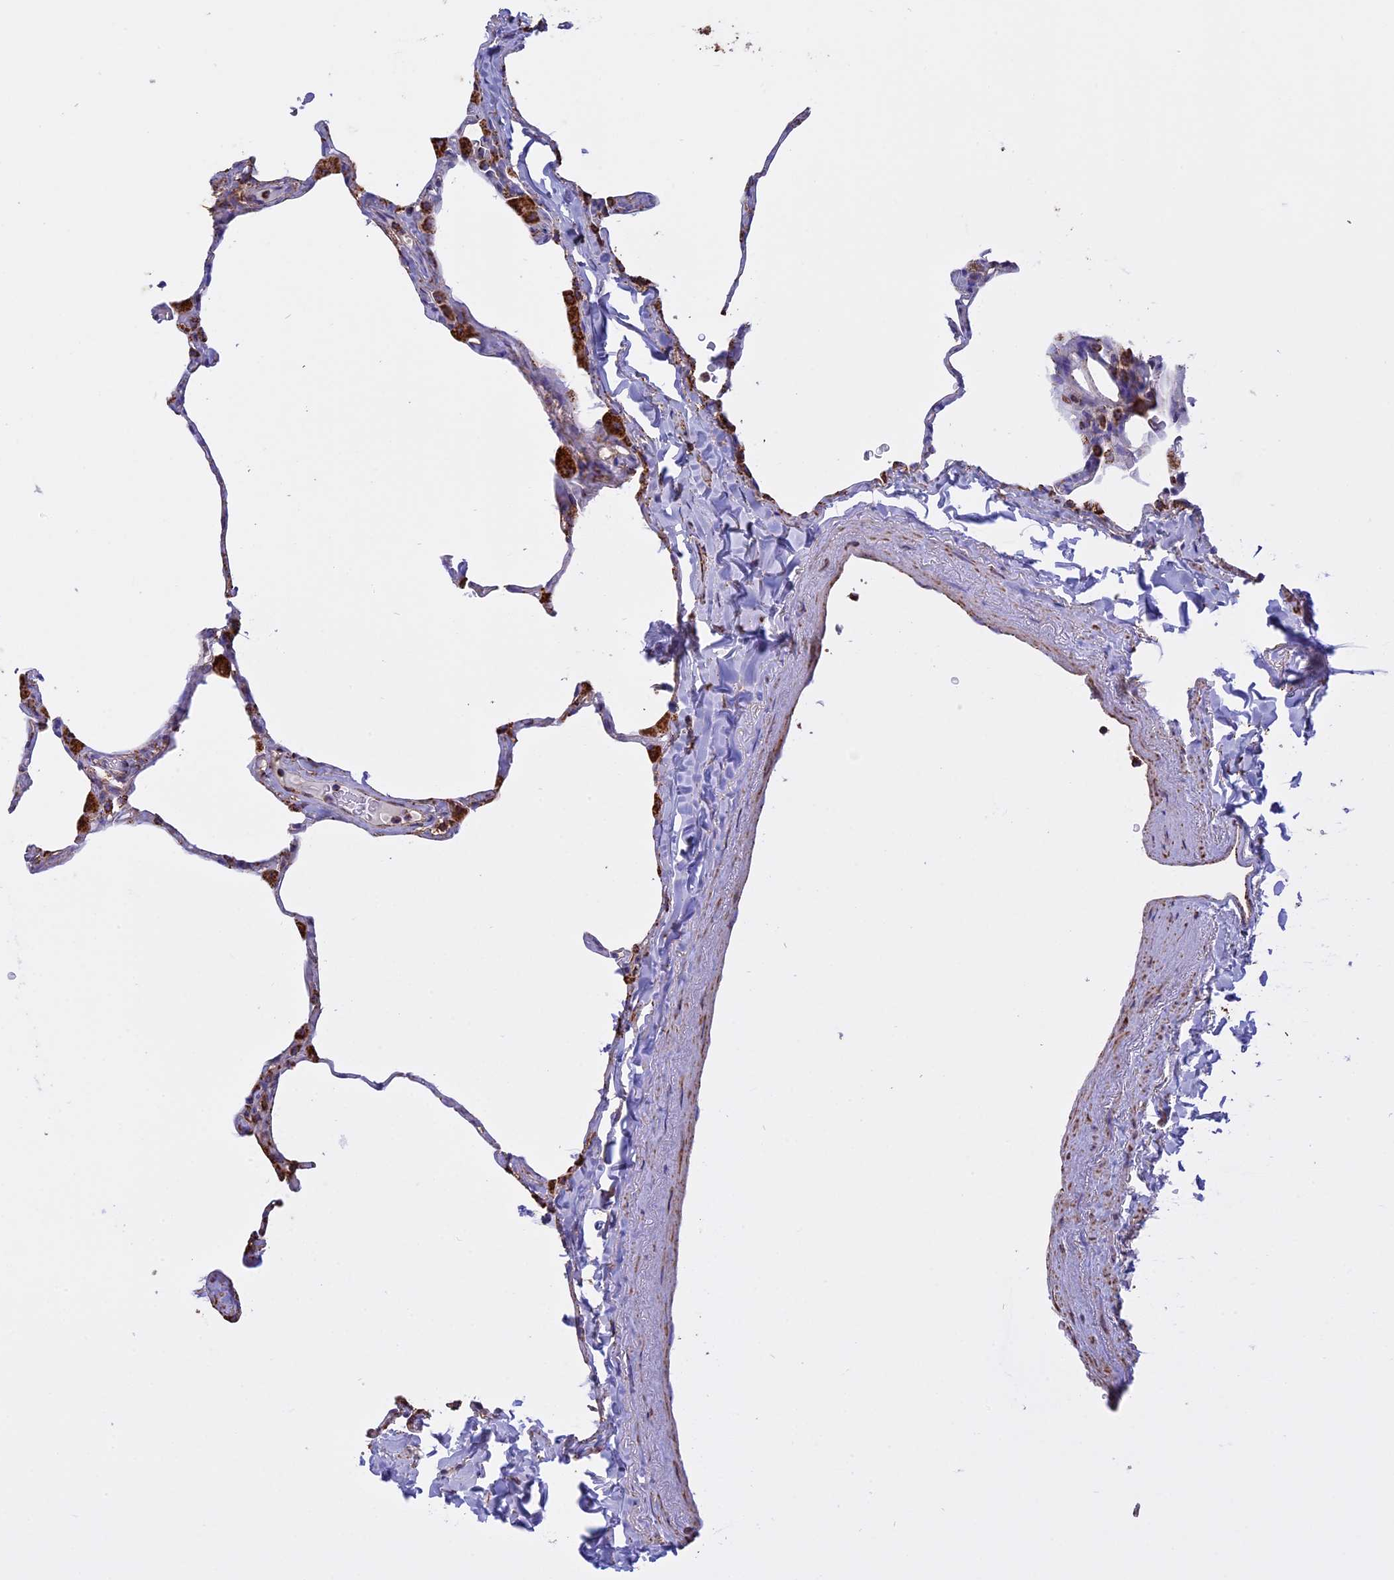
{"staining": {"intensity": "moderate", "quantity": "25%-75%", "location": "cytoplasmic/membranous"}, "tissue": "lung", "cell_type": "Alveolar cells", "image_type": "normal", "snomed": [{"axis": "morphology", "description": "Normal tissue, NOS"}, {"axis": "topography", "description": "Lung"}], "caption": "A histopathology image showing moderate cytoplasmic/membranous staining in approximately 25%-75% of alveolar cells in normal lung, as visualized by brown immunohistochemical staining.", "gene": "KCNG1", "patient": {"sex": "male", "age": 65}}